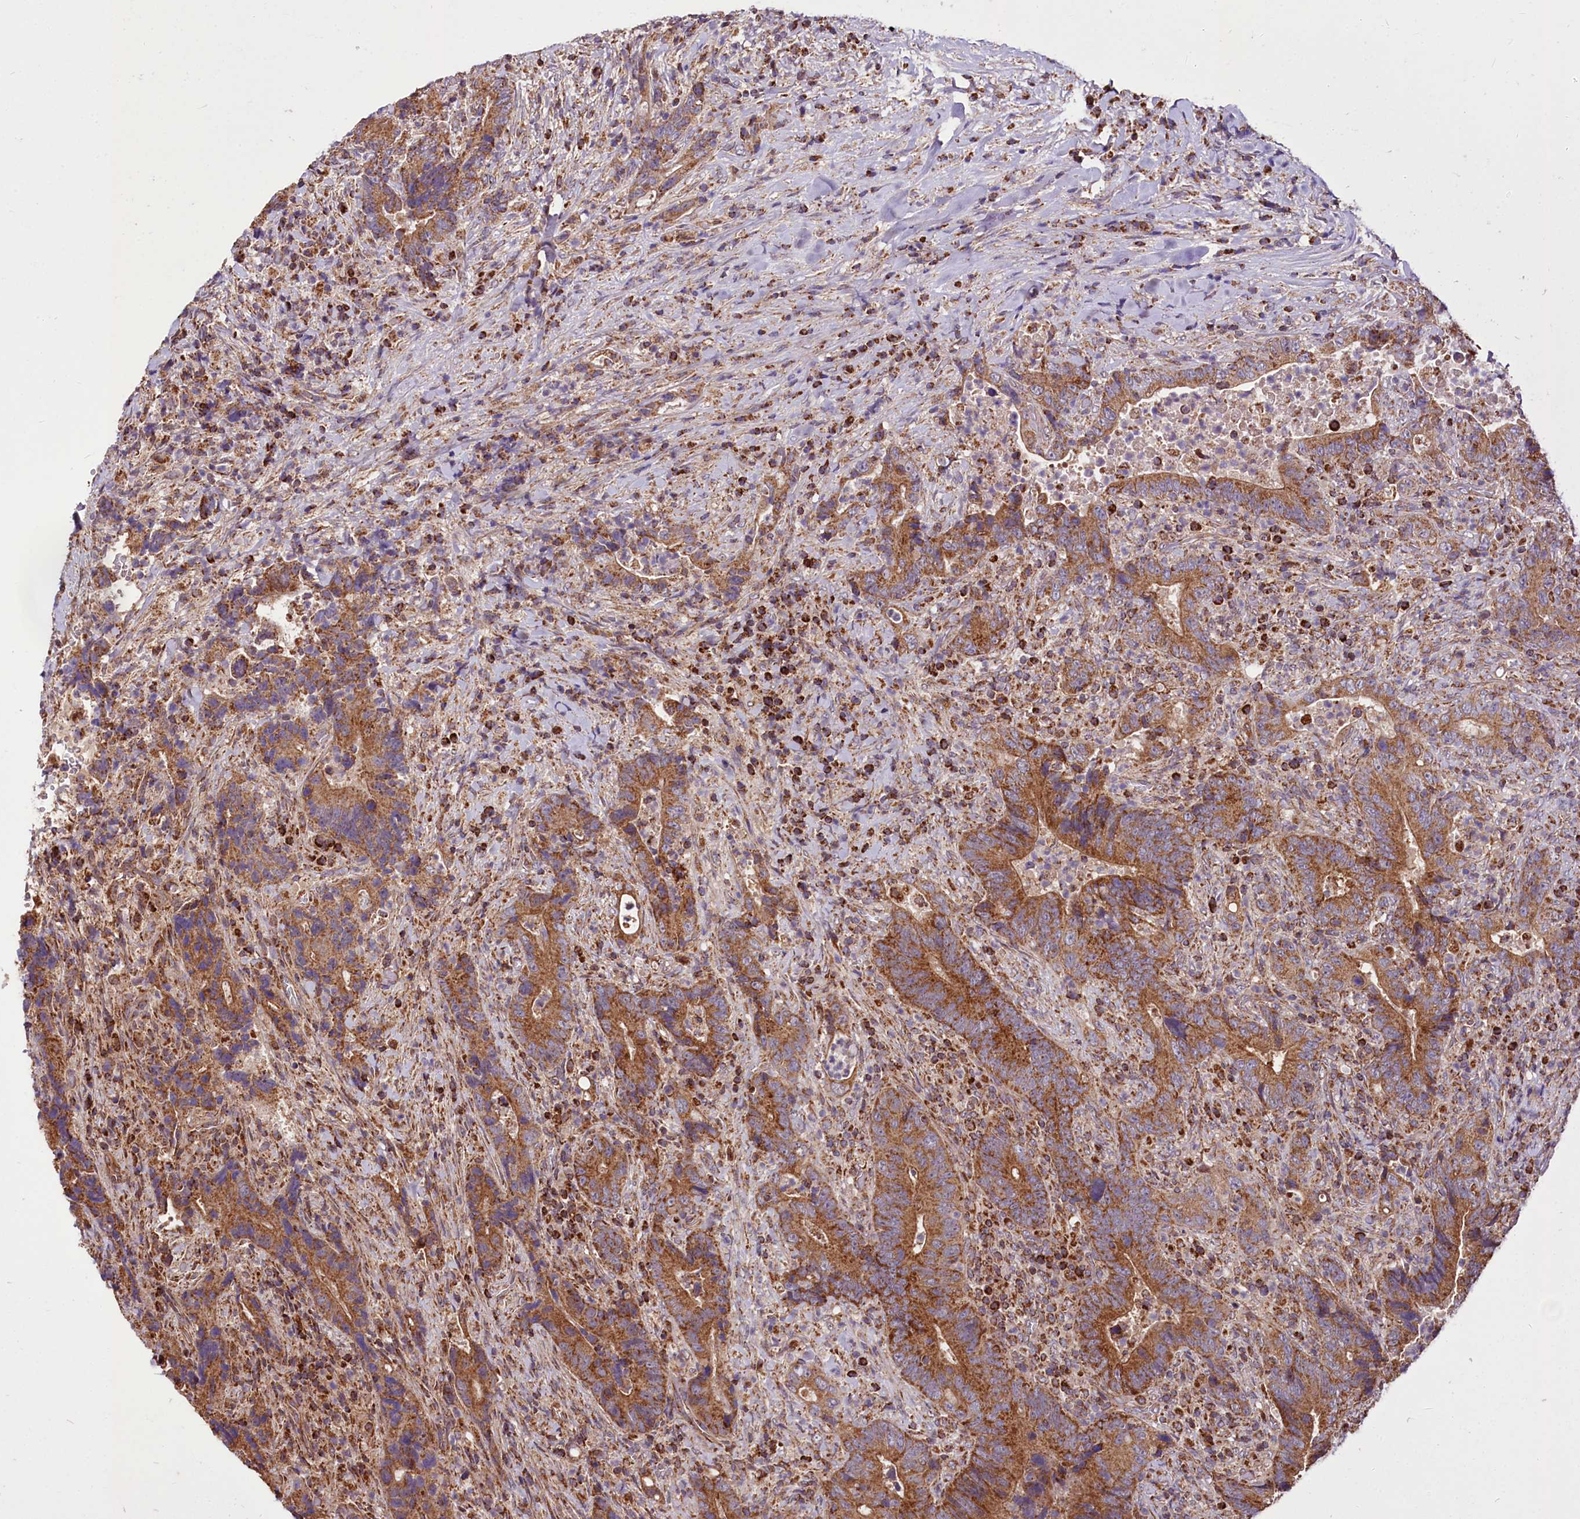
{"staining": {"intensity": "moderate", "quantity": ">75%", "location": "cytoplasmic/membranous"}, "tissue": "colorectal cancer", "cell_type": "Tumor cells", "image_type": "cancer", "snomed": [{"axis": "morphology", "description": "Adenocarcinoma, NOS"}, {"axis": "topography", "description": "Colon"}], "caption": "This image displays immunohistochemistry staining of human colorectal cancer, with medium moderate cytoplasmic/membranous staining in about >75% of tumor cells.", "gene": "NUDT15", "patient": {"sex": "female", "age": 75}}